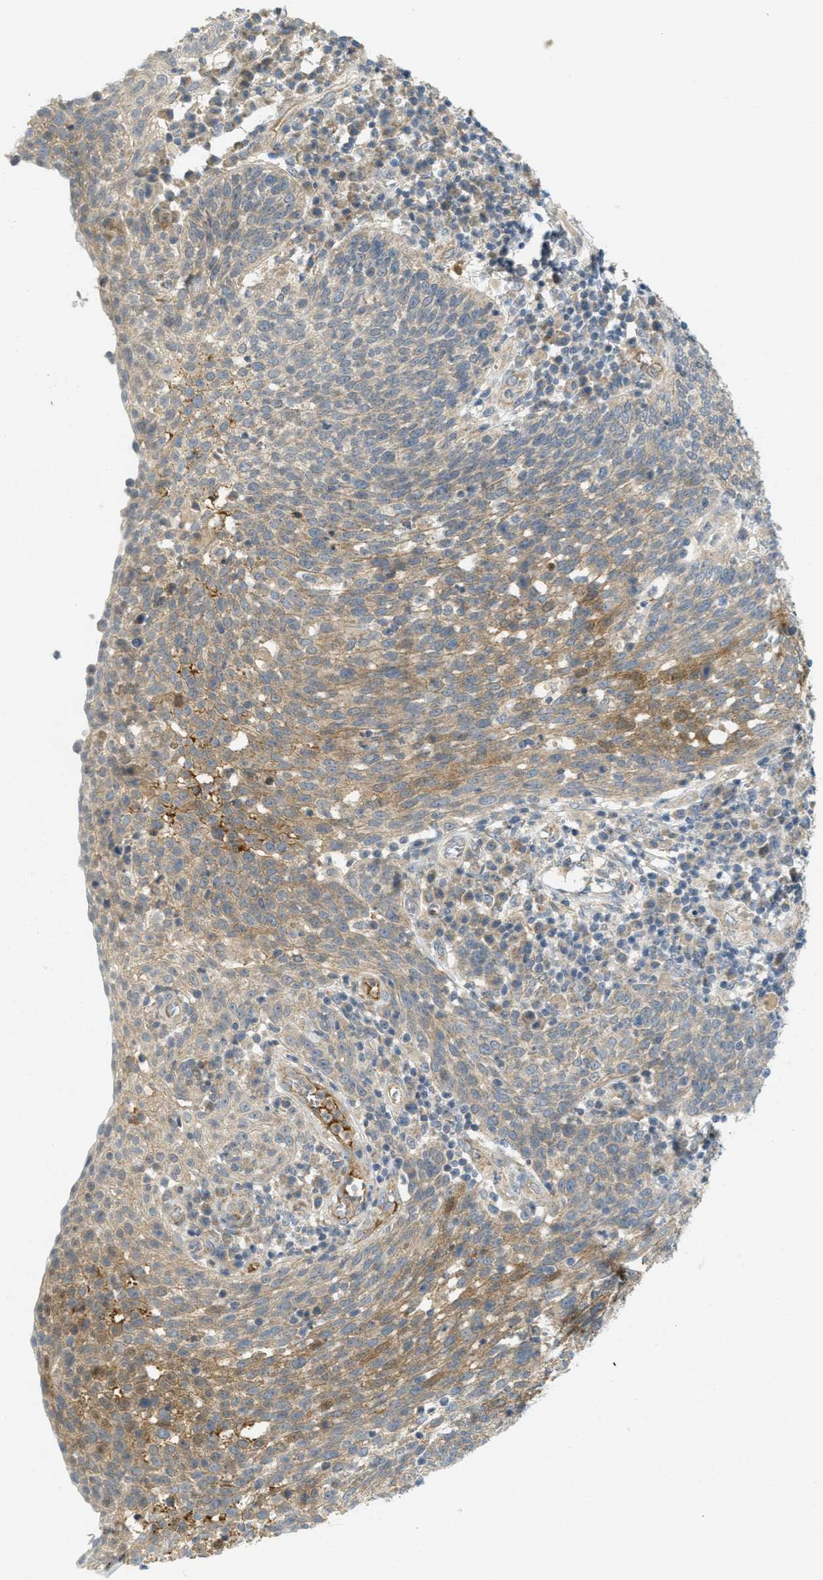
{"staining": {"intensity": "moderate", "quantity": "25%-75%", "location": "cytoplasmic/membranous"}, "tissue": "cervical cancer", "cell_type": "Tumor cells", "image_type": "cancer", "snomed": [{"axis": "morphology", "description": "Squamous cell carcinoma, NOS"}, {"axis": "topography", "description": "Cervix"}], "caption": "A brown stain shows moderate cytoplasmic/membranous expression of a protein in cervical cancer tumor cells.", "gene": "PROC", "patient": {"sex": "female", "age": 34}}